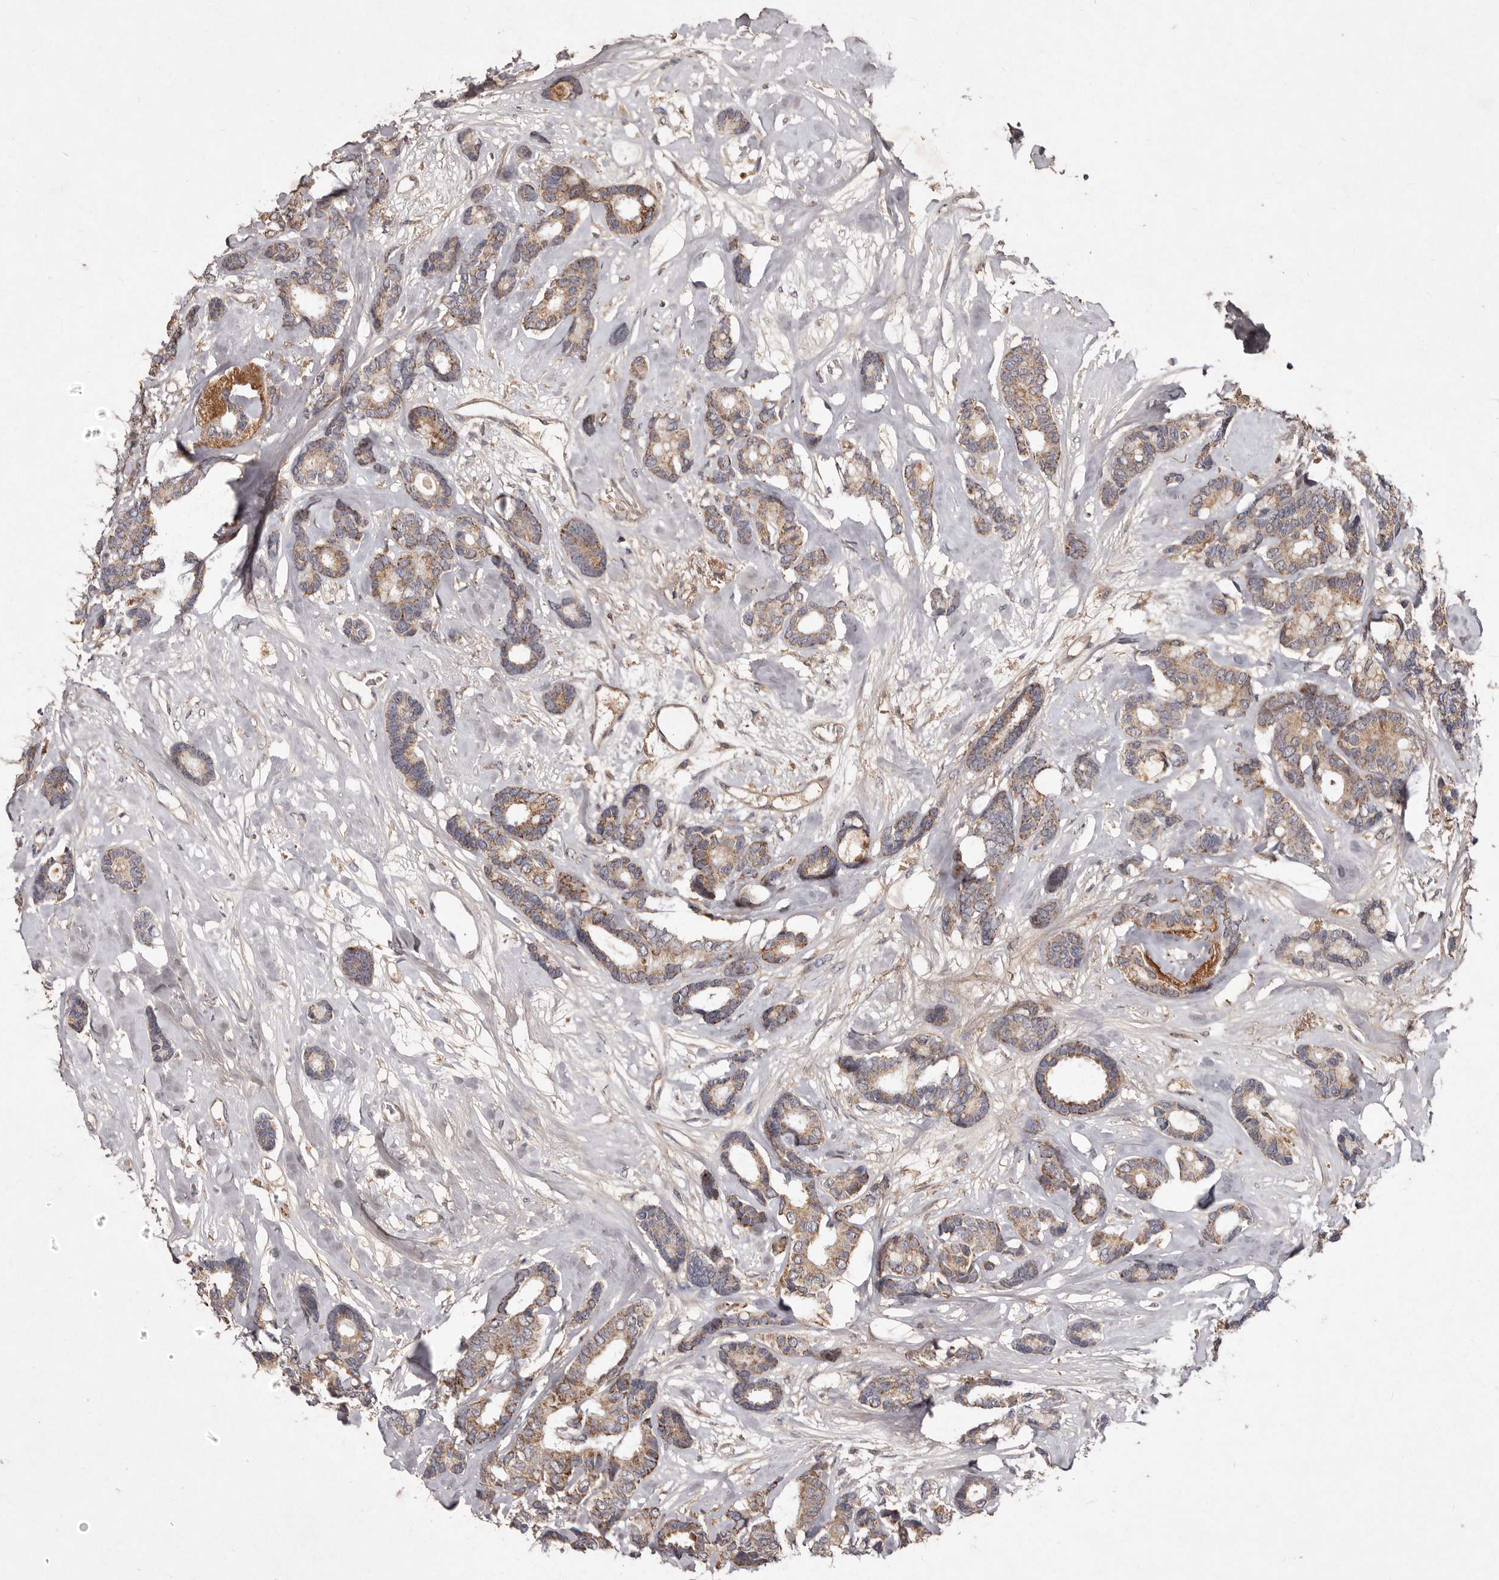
{"staining": {"intensity": "moderate", "quantity": ">75%", "location": "cytoplasmic/membranous"}, "tissue": "breast cancer", "cell_type": "Tumor cells", "image_type": "cancer", "snomed": [{"axis": "morphology", "description": "Duct carcinoma"}, {"axis": "topography", "description": "Breast"}], "caption": "Protein expression analysis of breast intraductal carcinoma displays moderate cytoplasmic/membranous positivity in about >75% of tumor cells.", "gene": "FLAD1", "patient": {"sex": "female", "age": 87}}